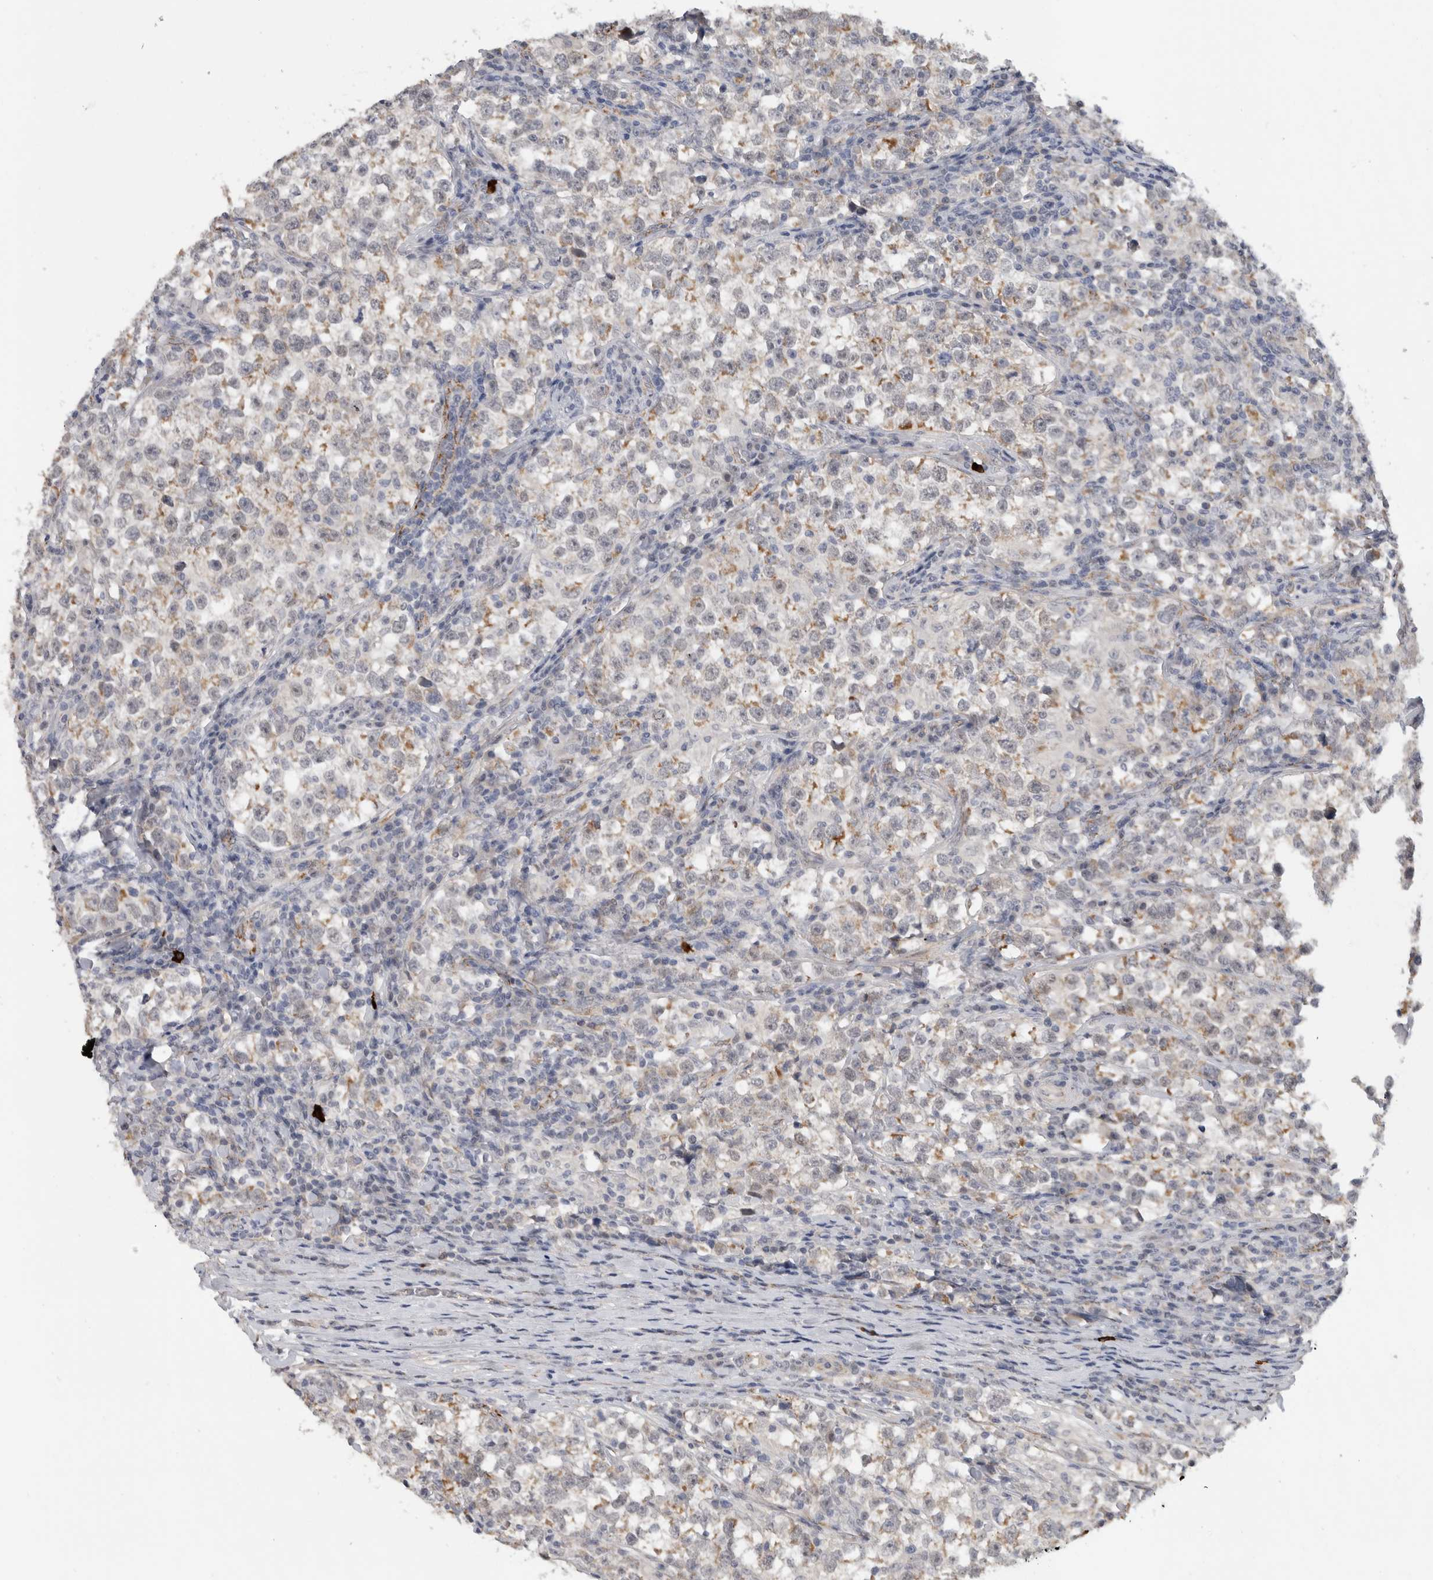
{"staining": {"intensity": "moderate", "quantity": "<25%", "location": "cytoplasmic/membranous"}, "tissue": "testis cancer", "cell_type": "Tumor cells", "image_type": "cancer", "snomed": [{"axis": "morphology", "description": "Normal tissue, NOS"}, {"axis": "morphology", "description": "Seminoma, NOS"}, {"axis": "topography", "description": "Testis"}], "caption": "IHC (DAB) staining of testis cancer (seminoma) demonstrates moderate cytoplasmic/membranous protein staining in approximately <25% of tumor cells. Nuclei are stained in blue.", "gene": "DYRK2", "patient": {"sex": "male", "age": 43}}